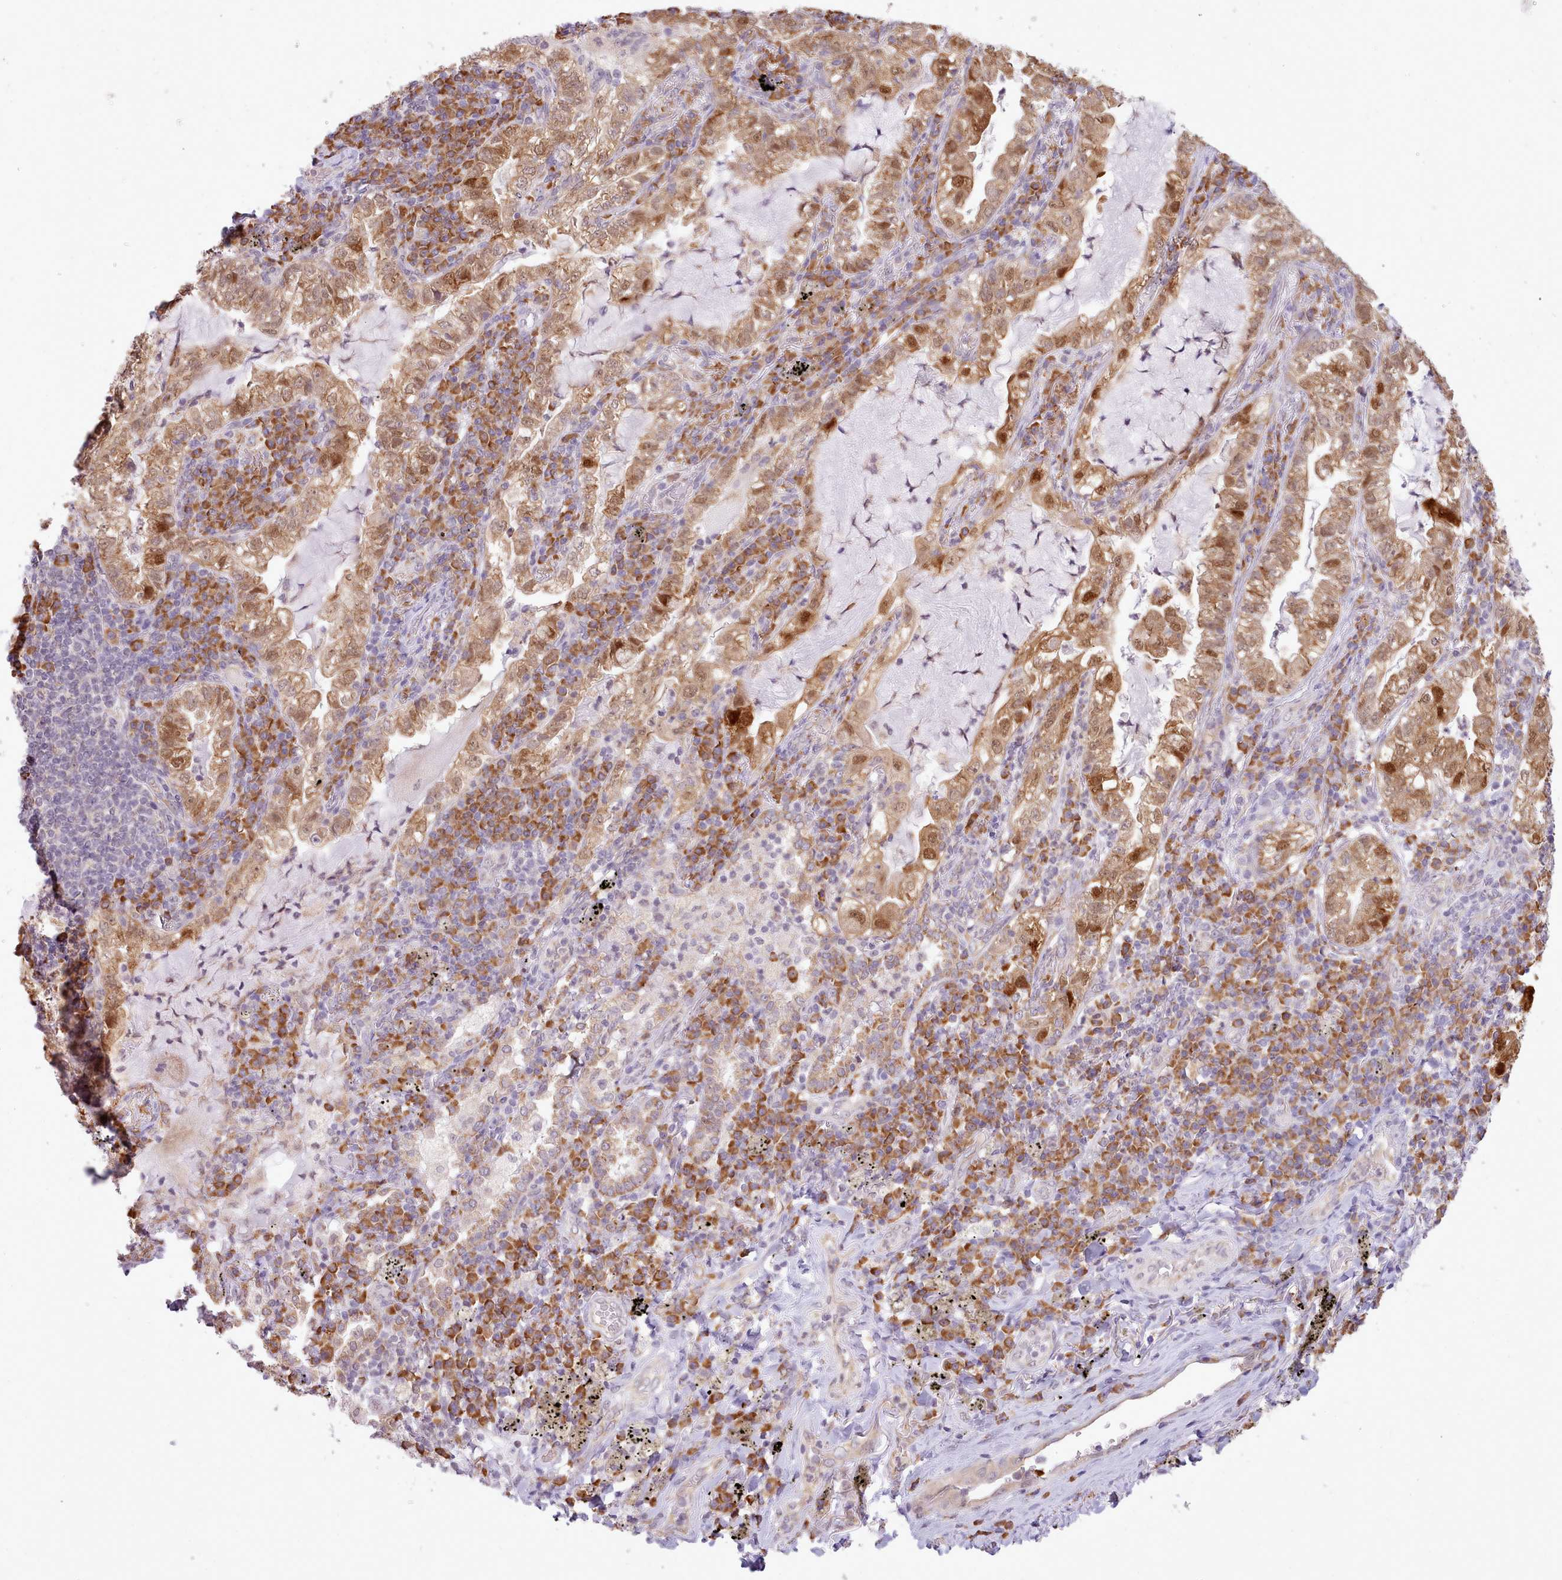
{"staining": {"intensity": "moderate", "quantity": ">75%", "location": "cytoplasmic/membranous"}, "tissue": "lung cancer", "cell_type": "Tumor cells", "image_type": "cancer", "snomed": [{"axis": "morphology", "description": "Adenocarcinoma, NOS"}, {"axis": "topography", "description": "Lung"}], "caption": "Lung cancer (adenocarcinoma) stained with DAB IHC shows medium levels of moderate cytoplasmic/membranous expression in about >75% of tumor cells. The protein is shown in brown color, while the nuclei are stained blue.", "gene": "SEC61B", "patient": {"sex": "female", "age": 73}}